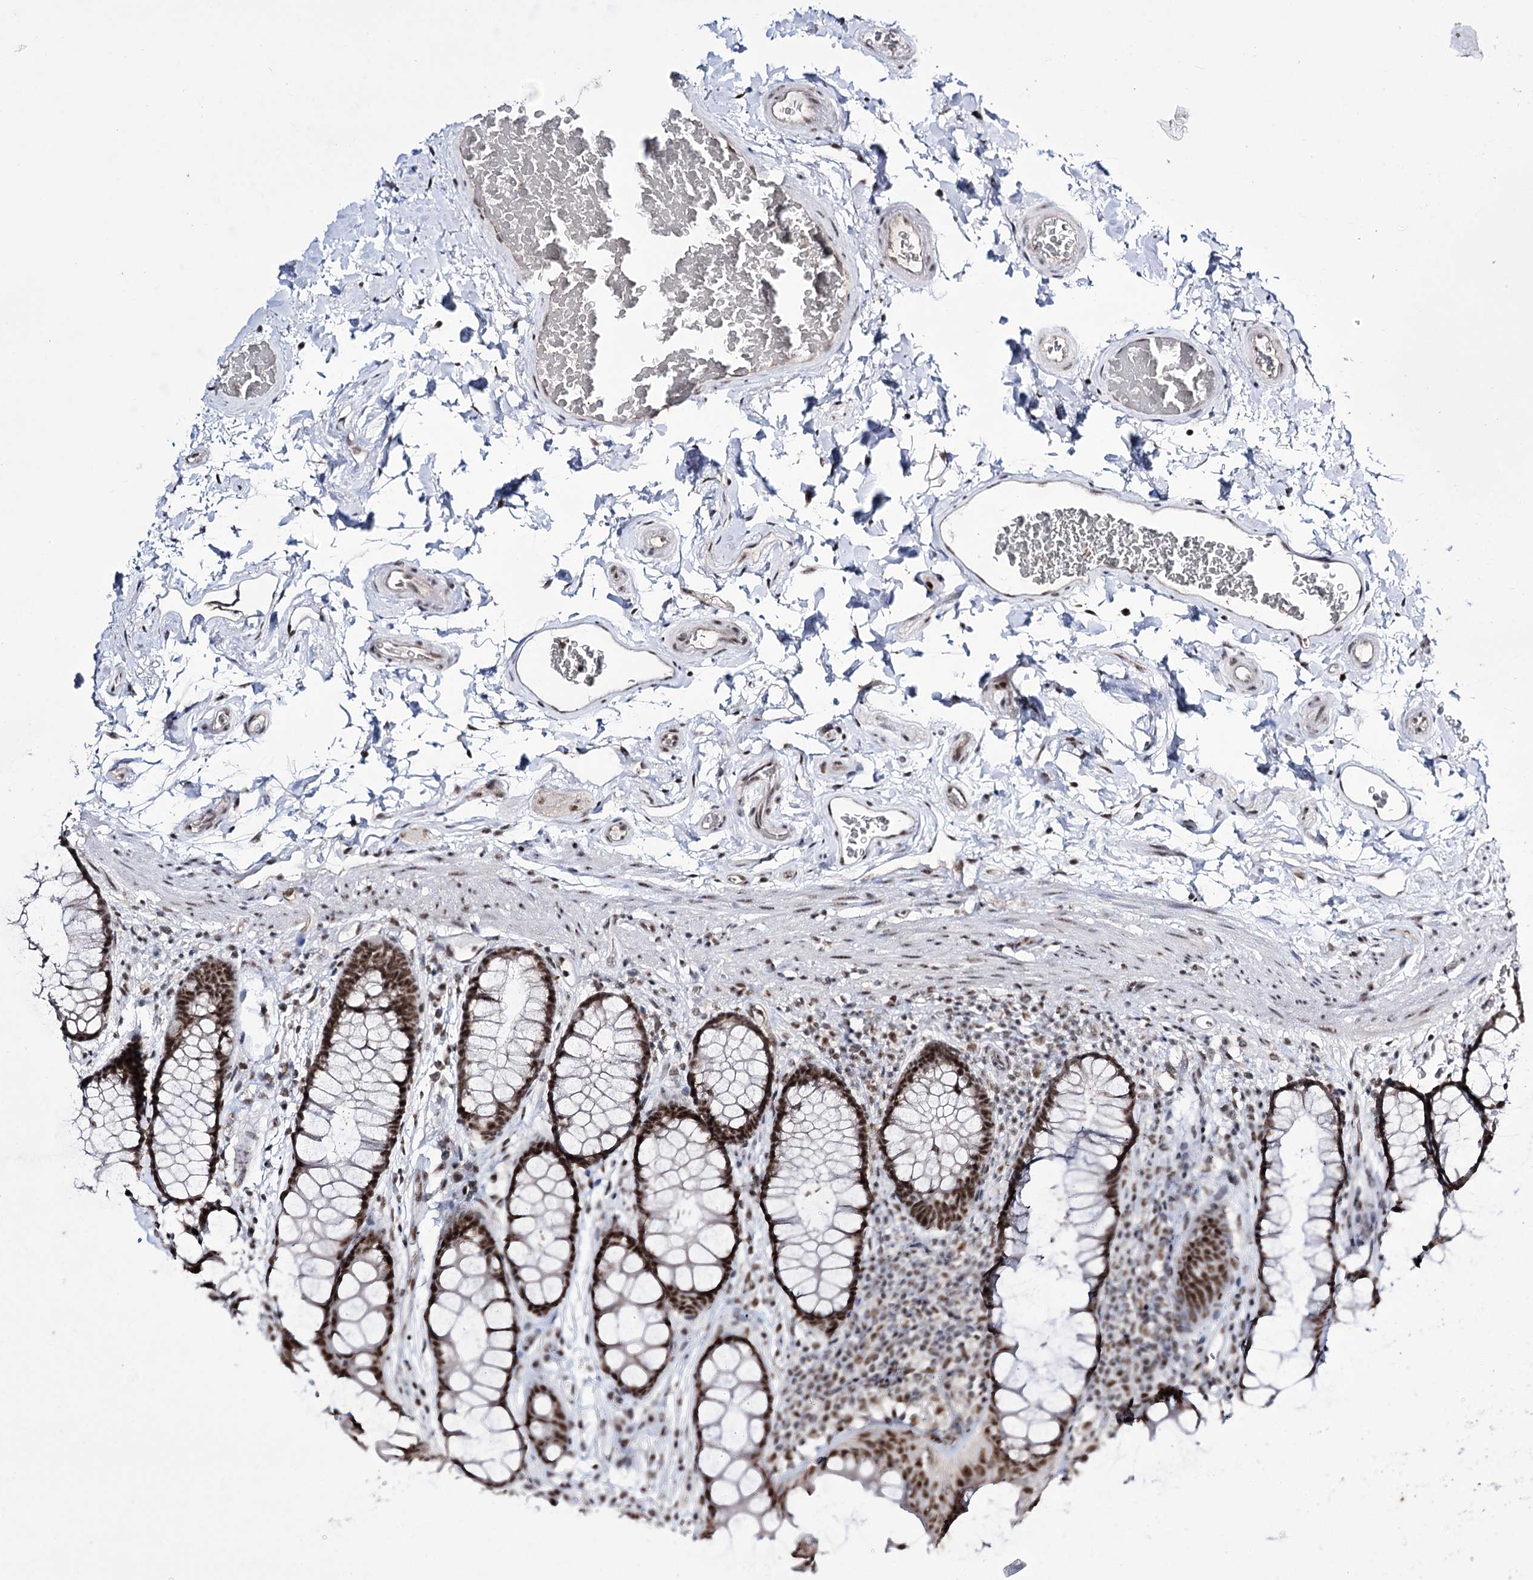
{"staining": {"intensity": "weak", "quantity": ">75%", "location": "nuclear"}, "tissue": "colon", "cell_type": "Endothelial cells", "image_type": "normal", "snomed": [{"axis": "morphology", "description": "Normal tissue, NOS"}, {"axis": "topography", "description": "Colon"}], "caption": "Endothelial cells demonstrate weak nuclear positivity in about >75% of cells in benign colon.", "gene": "PRPF40A", "patient": {"sex": "female", "age": 82}}